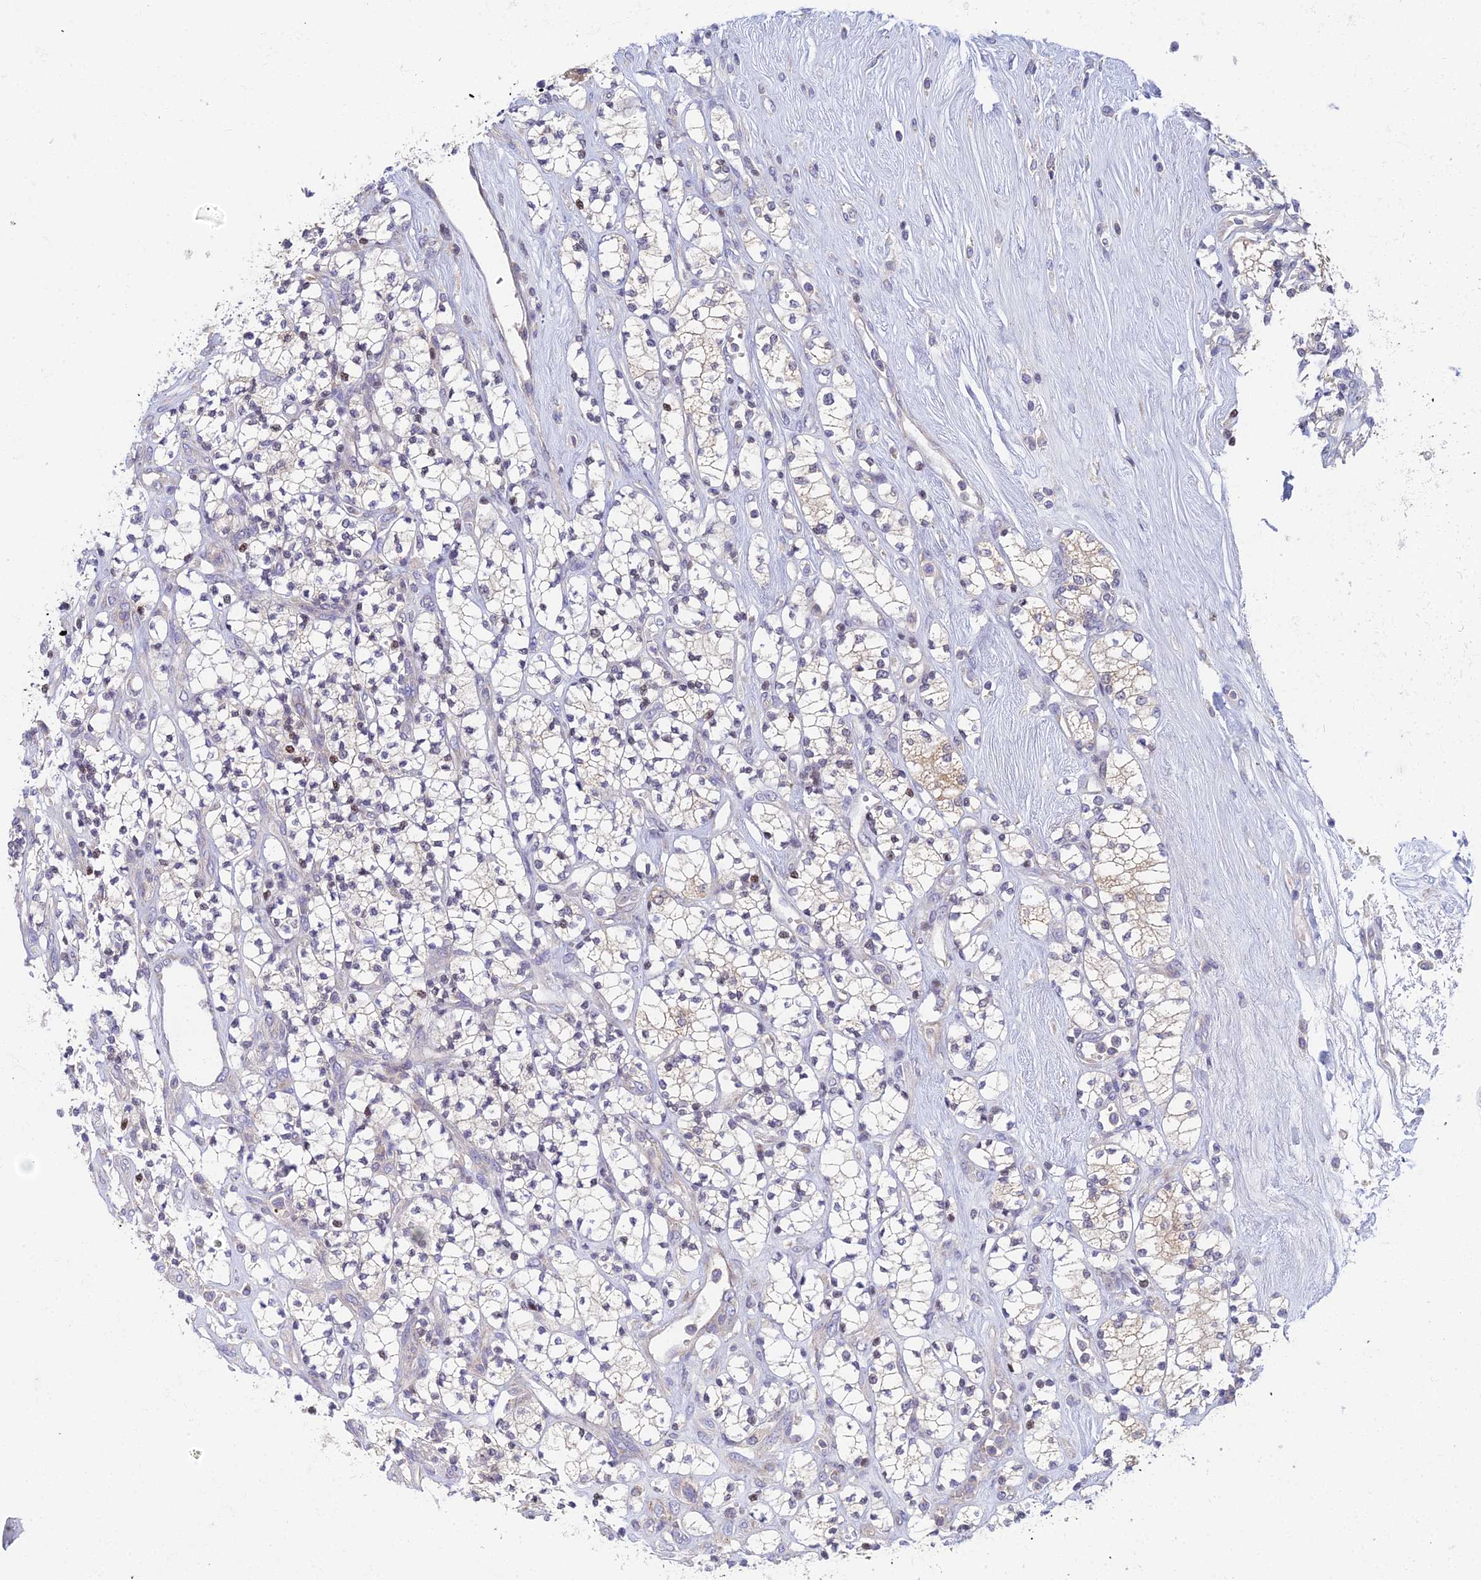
{"staining": {"intensity": "weak", "quantity": "25%-75%", "location": "cytoplasmic/membranous"}, "tissue": "renal cancer", "cell_type": "Tumor cells", "image_type": "cancer", "snomed": [{"axis": "morphology", "description": "Adenocarcinoma, NOS"}, {"axis": "topography", "description": "Kidney"}], "caption": "Renal cancer stained for a protein demonstrates weak cytoplasmic/membranous positivity in tumor cells.", "gene": "ELOA2", "patient": {"sex": "male", "age": 77}}